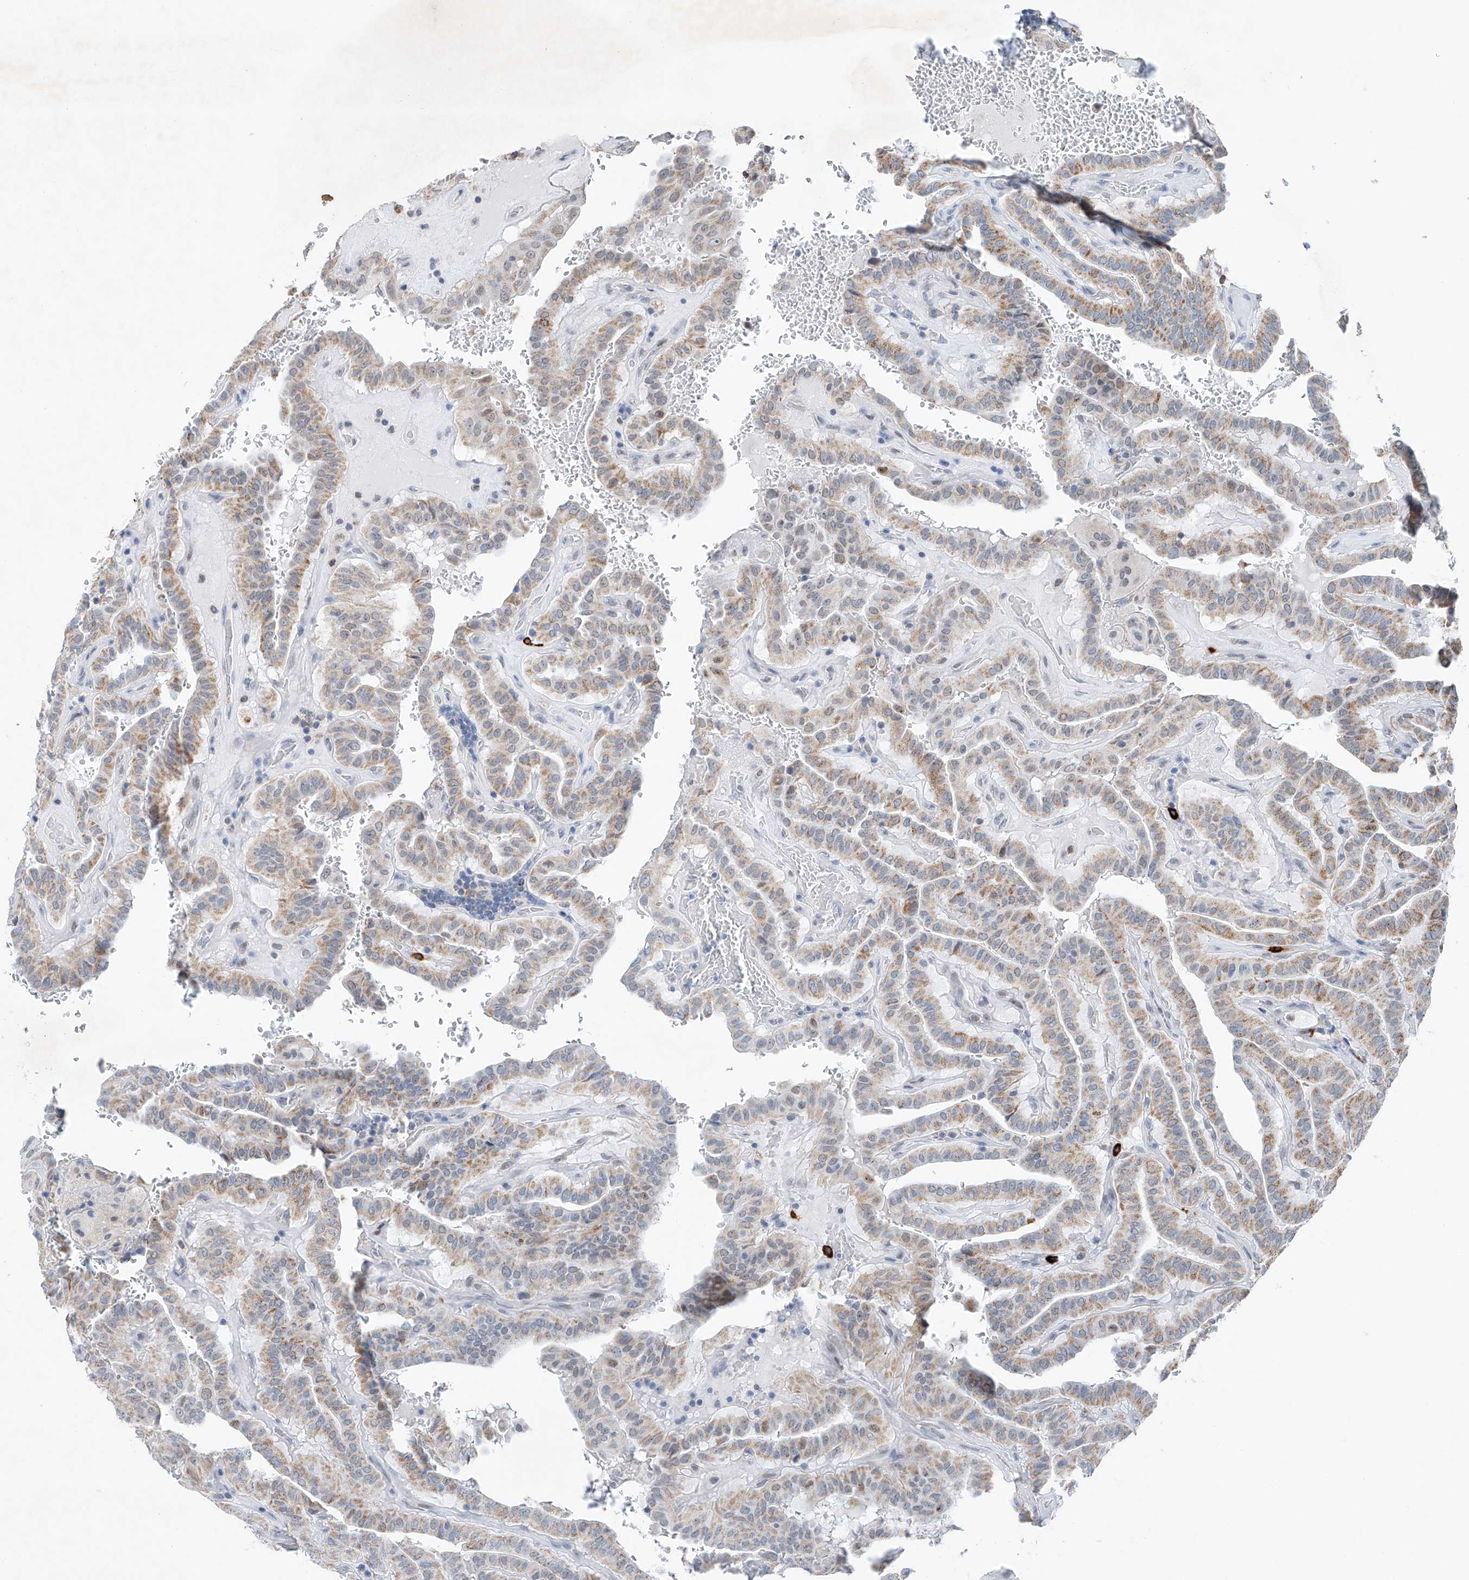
{"staining": {"intensity": "moderate", "quantity": "25%-75%", "location": "cytoplasmic/membranous"}, "tissue": "thyroid cancer", "cell_type": "Tumor cells", "image_type": "cancer", "snomed": [{"axis": "morphology", "description": "Papillary adenocarcinoma, NOS"}, {"axis": "topography", "description": "Thyroid gland"}], "caption": "A photomicrograph of human thyroid papillary adenocarcinoma stained for a protein reveals moderate cytoplasmic/membranous brown staining in tumor cells.", "gene": "KLF15", "patient": {"sex": "male", "age": 77}}